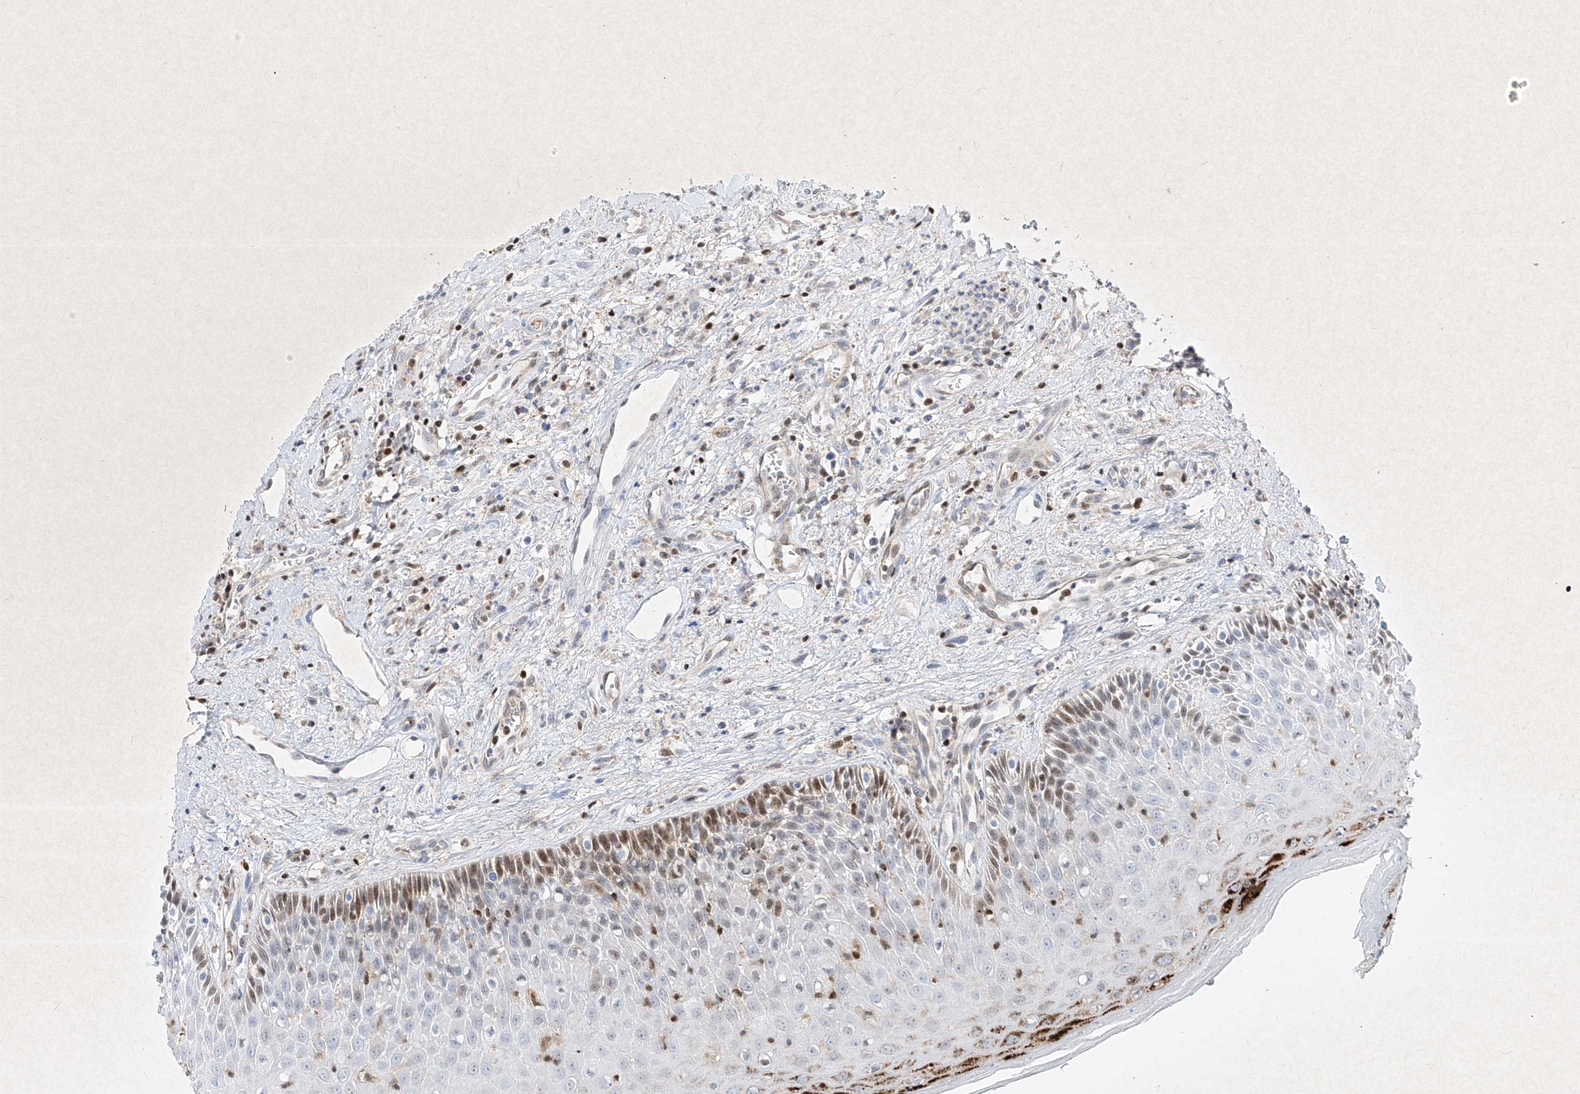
{"staining": {"intensity": "strong", "quantity": "<25%", "location": "cytoplasmic/membranous,nuclear"}, "tissue": "oral mucosa", "cell_type": "Squamous epithelial cells", "image_type": "normal", "snomed": [{"axis": "morphology", "description": "Normal tissue, NOS"}, {"axis": "topography", "description": "Oral tissue"}], "caption": "Normal oral mucosa shows strong cytoplasmic/membranous,nuclear positivity in about <25% of squamous epithelial cells.", "gene": "PSMB10", "patient": {"sex": "female", "age": 70}}